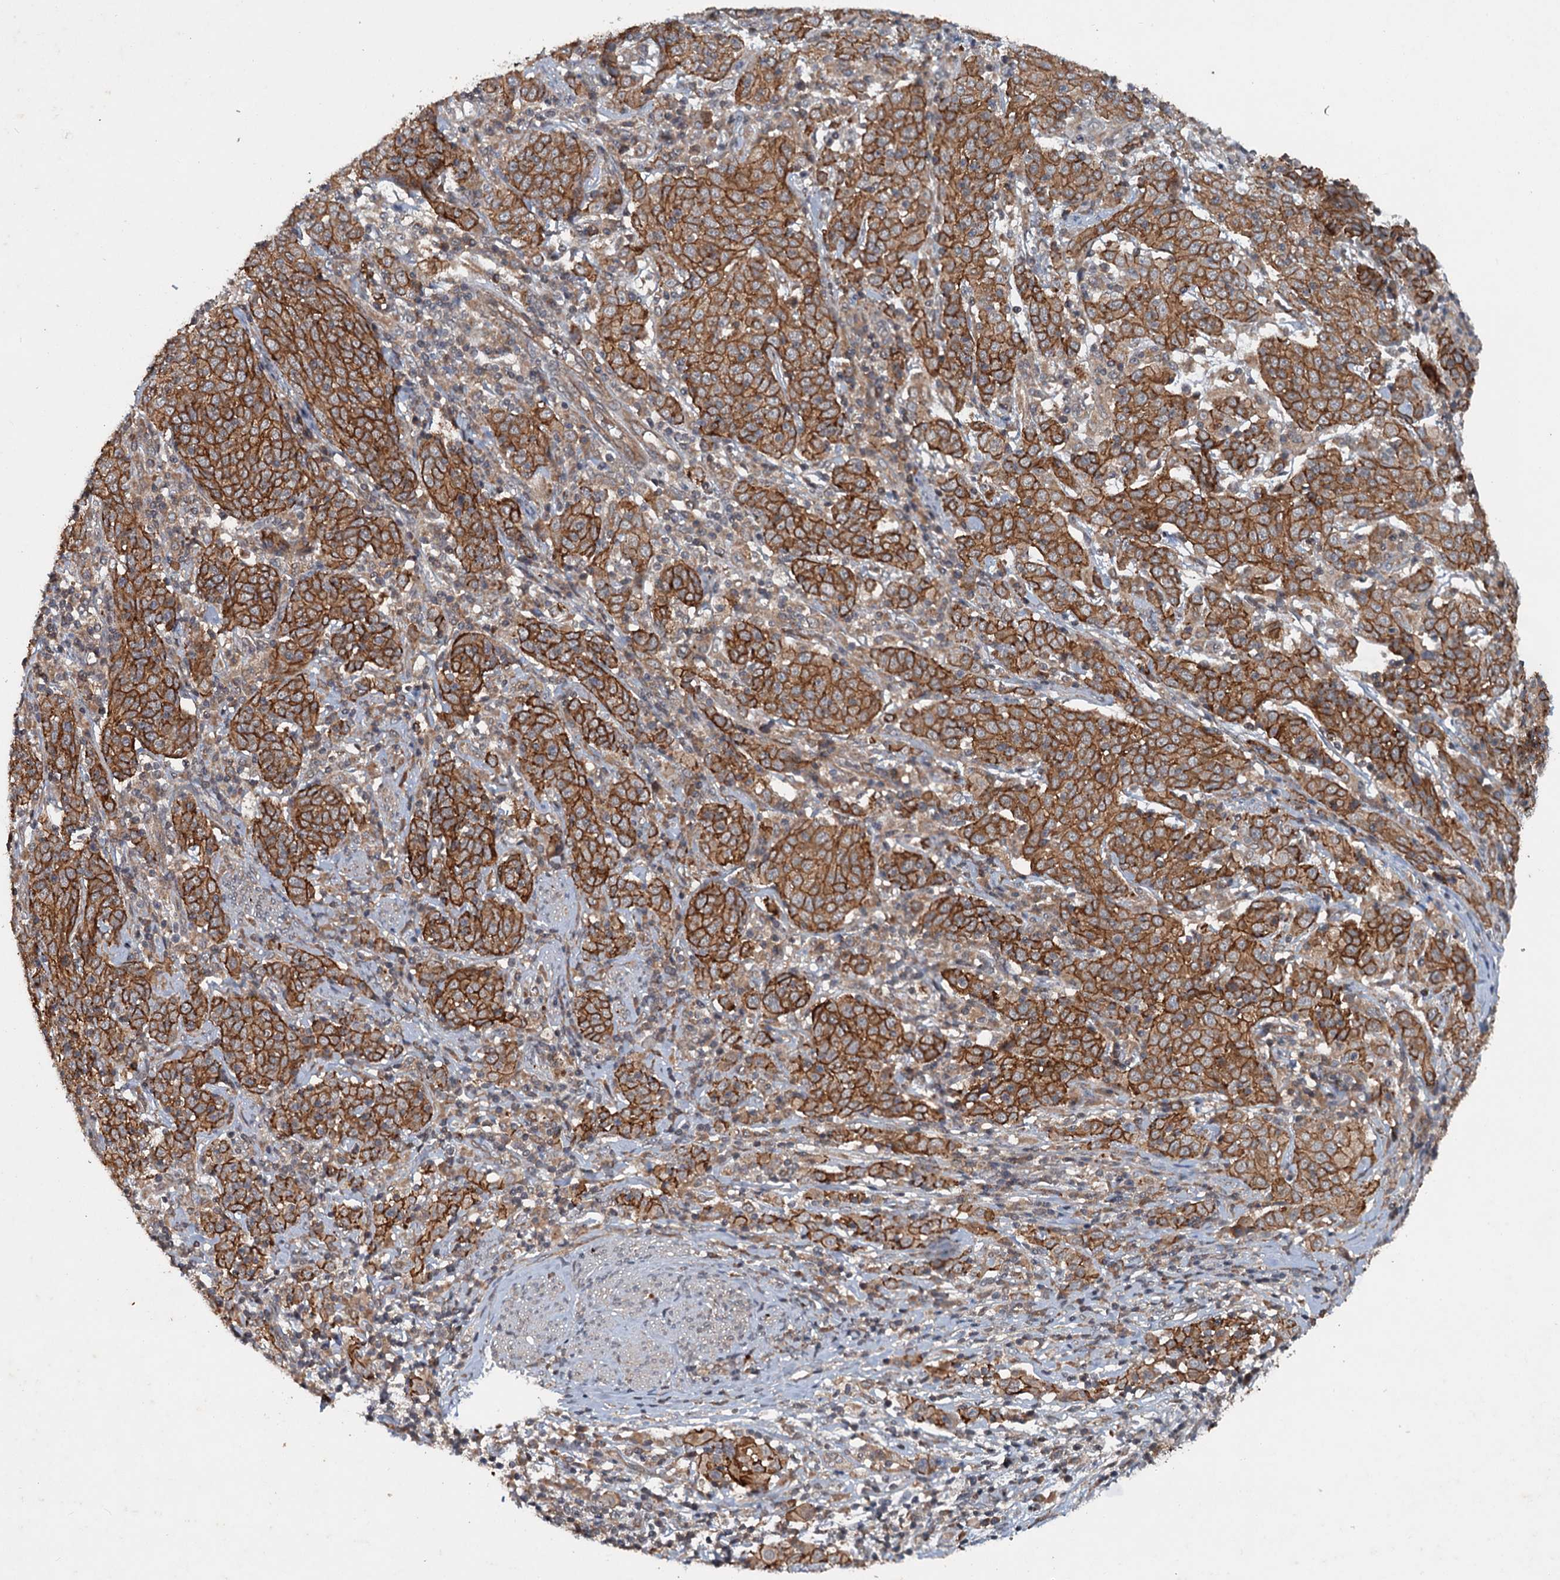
{"staining": {"intensity": "strong", "quantity": ">75%", "location": "cytoplasmic/membranous"}, "tissue": "cervical cancer", "cell_type": "Tumor cells", "image_type": "cancer", "snomed": [{"axis": "morphology", "description": "Squamous cell carcinoma, NOS"}, {"axis": "topography", "description": "Cervix"}], "caption": "An immunohistochemistry (IHC) photomicrograph of neoplastic tissue is shown. Protein staining in brown labels strong cytoplasmic/membranous positivity in squamous cell carcinoma (cervical) within tumor cells. The staining was performed using DAB to visualize the protein expression in brown, while the nuclei were stained in blue with hematoxylin (Magnification: 20x).", "gene": "N4BP2L2", "patient": {"sex": "female", "age": 67}}